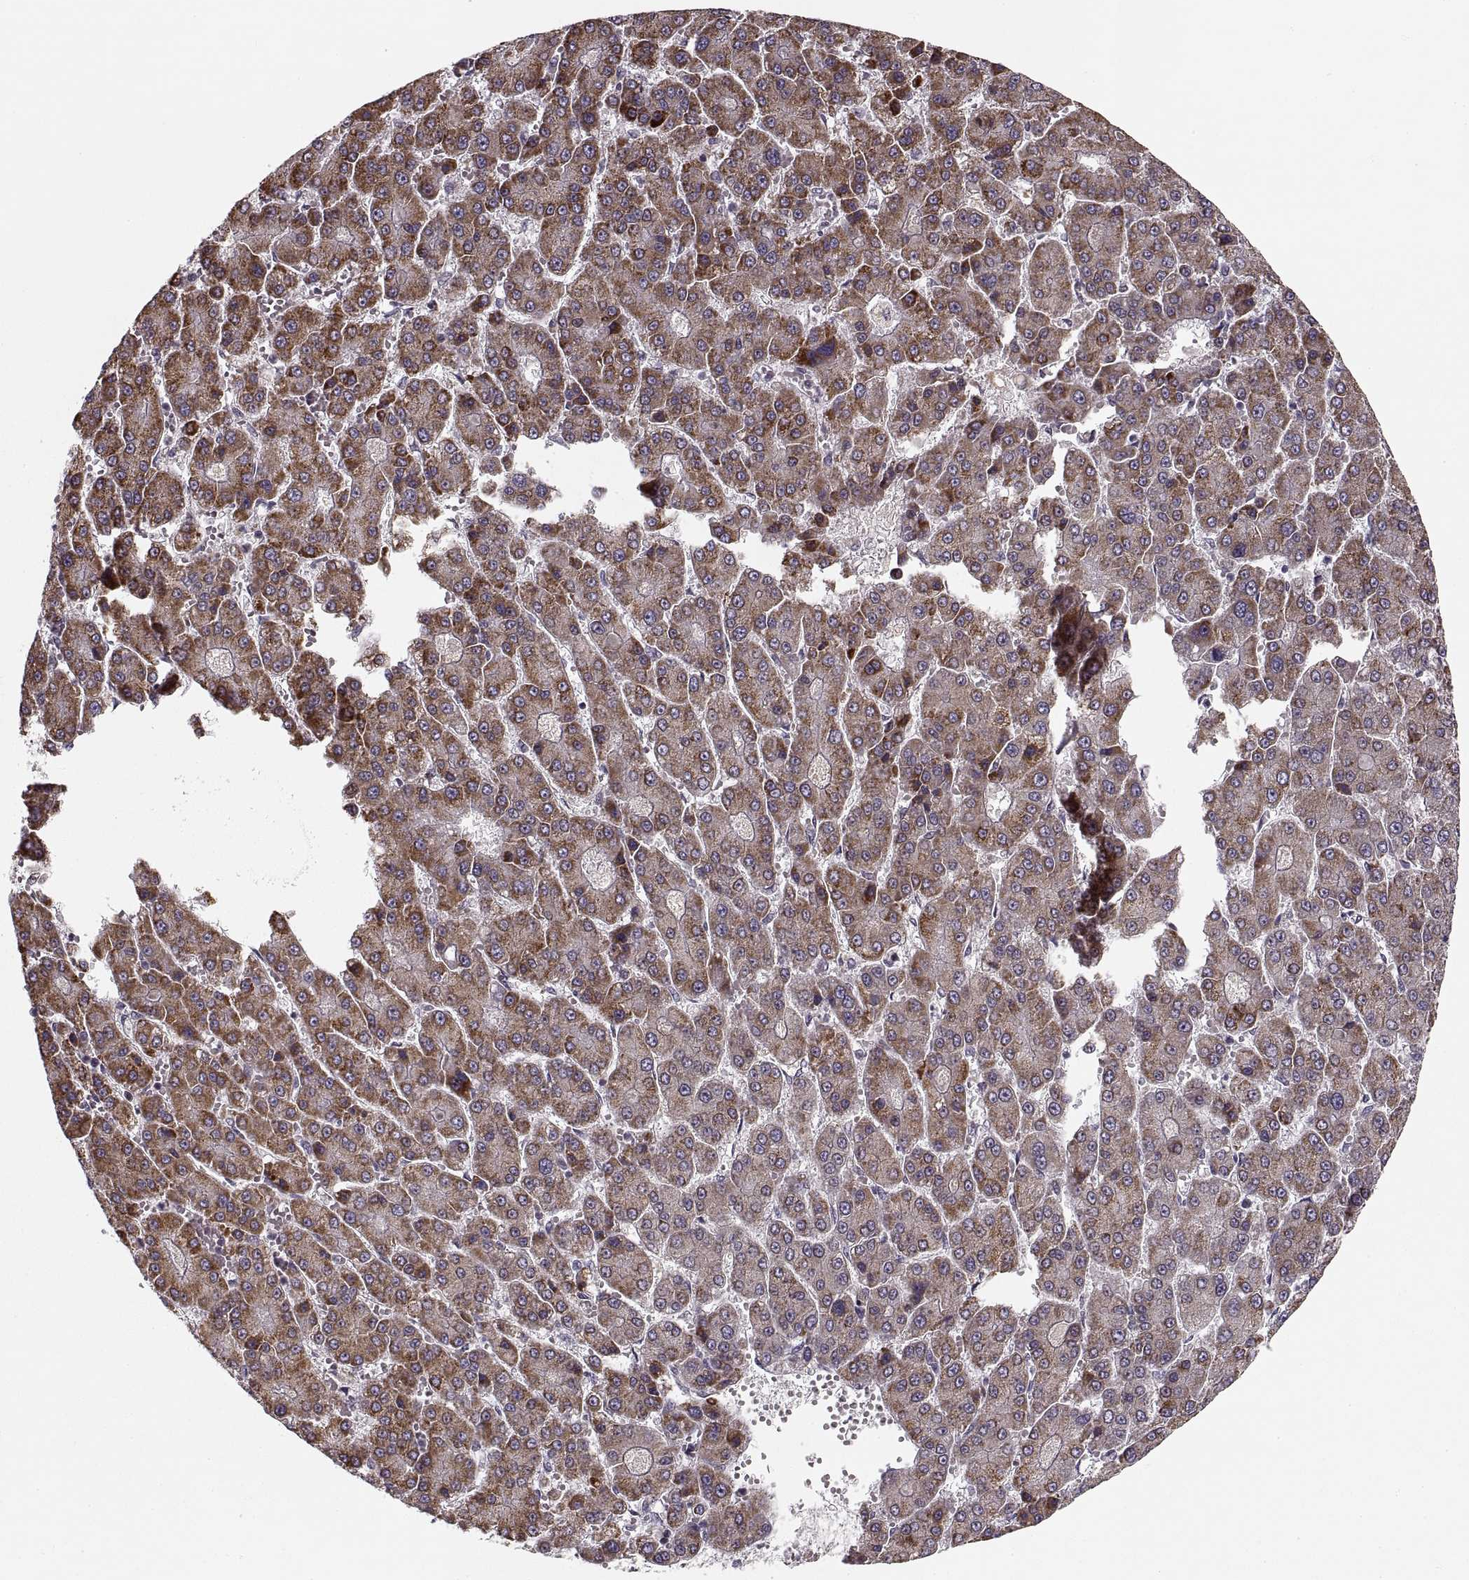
{"staining": {"intensity": "moderate", "quantity": ">75%", "location": "cytoplasmic/membranous"}, "tissue": "liver cancer", "cell_type": "Tumor cells", "image_type": "cancer", "snomed": [{"axis": "morphology", "description": "Carcinoma, Hepatocellular, NOS"}, {"axis": "topography", "description": "Liver"}], "caption": "This is a micrograph of IHC staining of hepatocellular carcinoma (liver), which shows moderate expression in the cytoplasmic/membranous of tumor cells.", "gene": "ASIC3", "patient": {"sex": "male", "age": 70}}